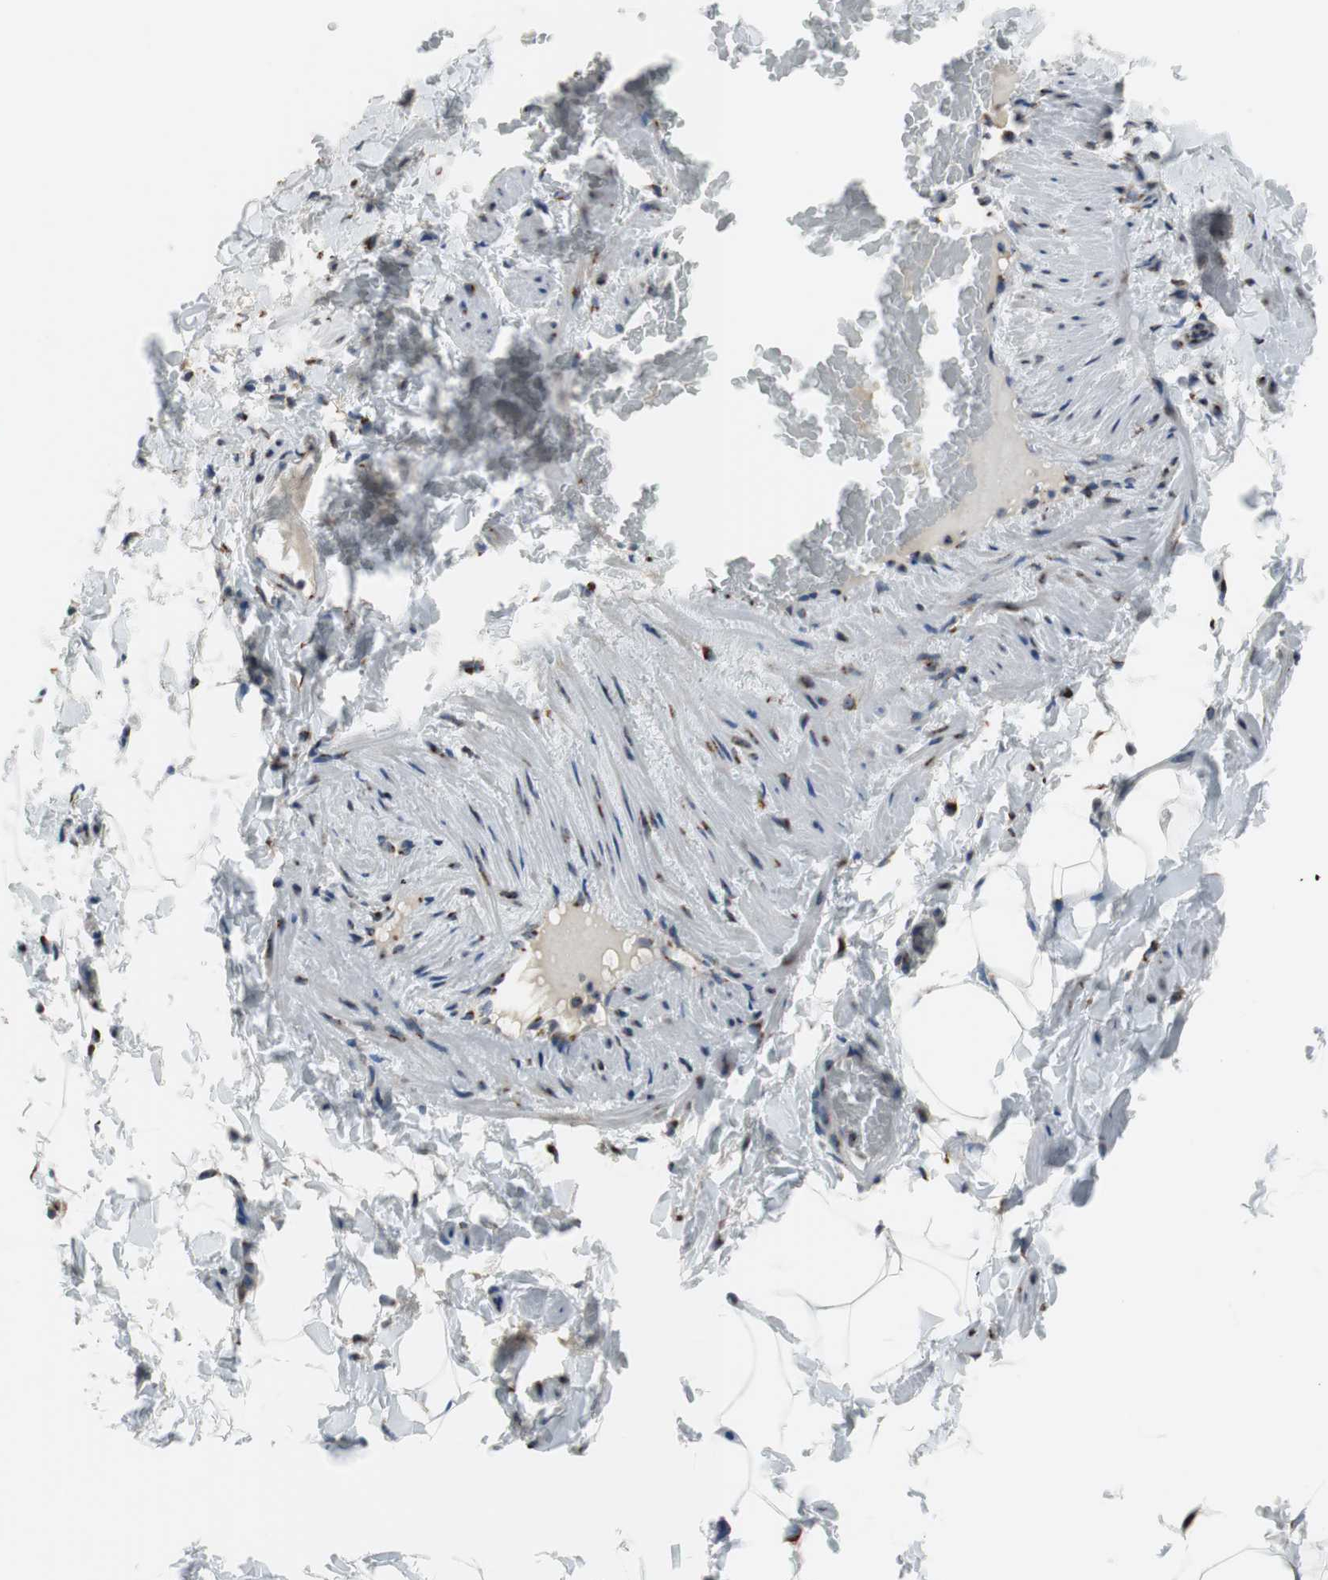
{"staining": {"intensity": "weak", "quantity": "25%-75%", "location": "cytoplasmic/membranous"}, "tissue": "adipose tissue", "cell_type": "Adipocytes", "image_type": "normal", "snomed": [{"axis": "morphology", "description": "Normal tissue, NOS"}, {"axis": "topography", "description": "Vascular tissue"}], "caption": "Protein staining reveals weak cytoplasmic/membranous positivity in about 25%-75% of adipocytes in unremarkable adipose tissue. Nuclei are stained in blue.", "gene": "TMED7", "patient": {"sex": "male", "age": 41}}